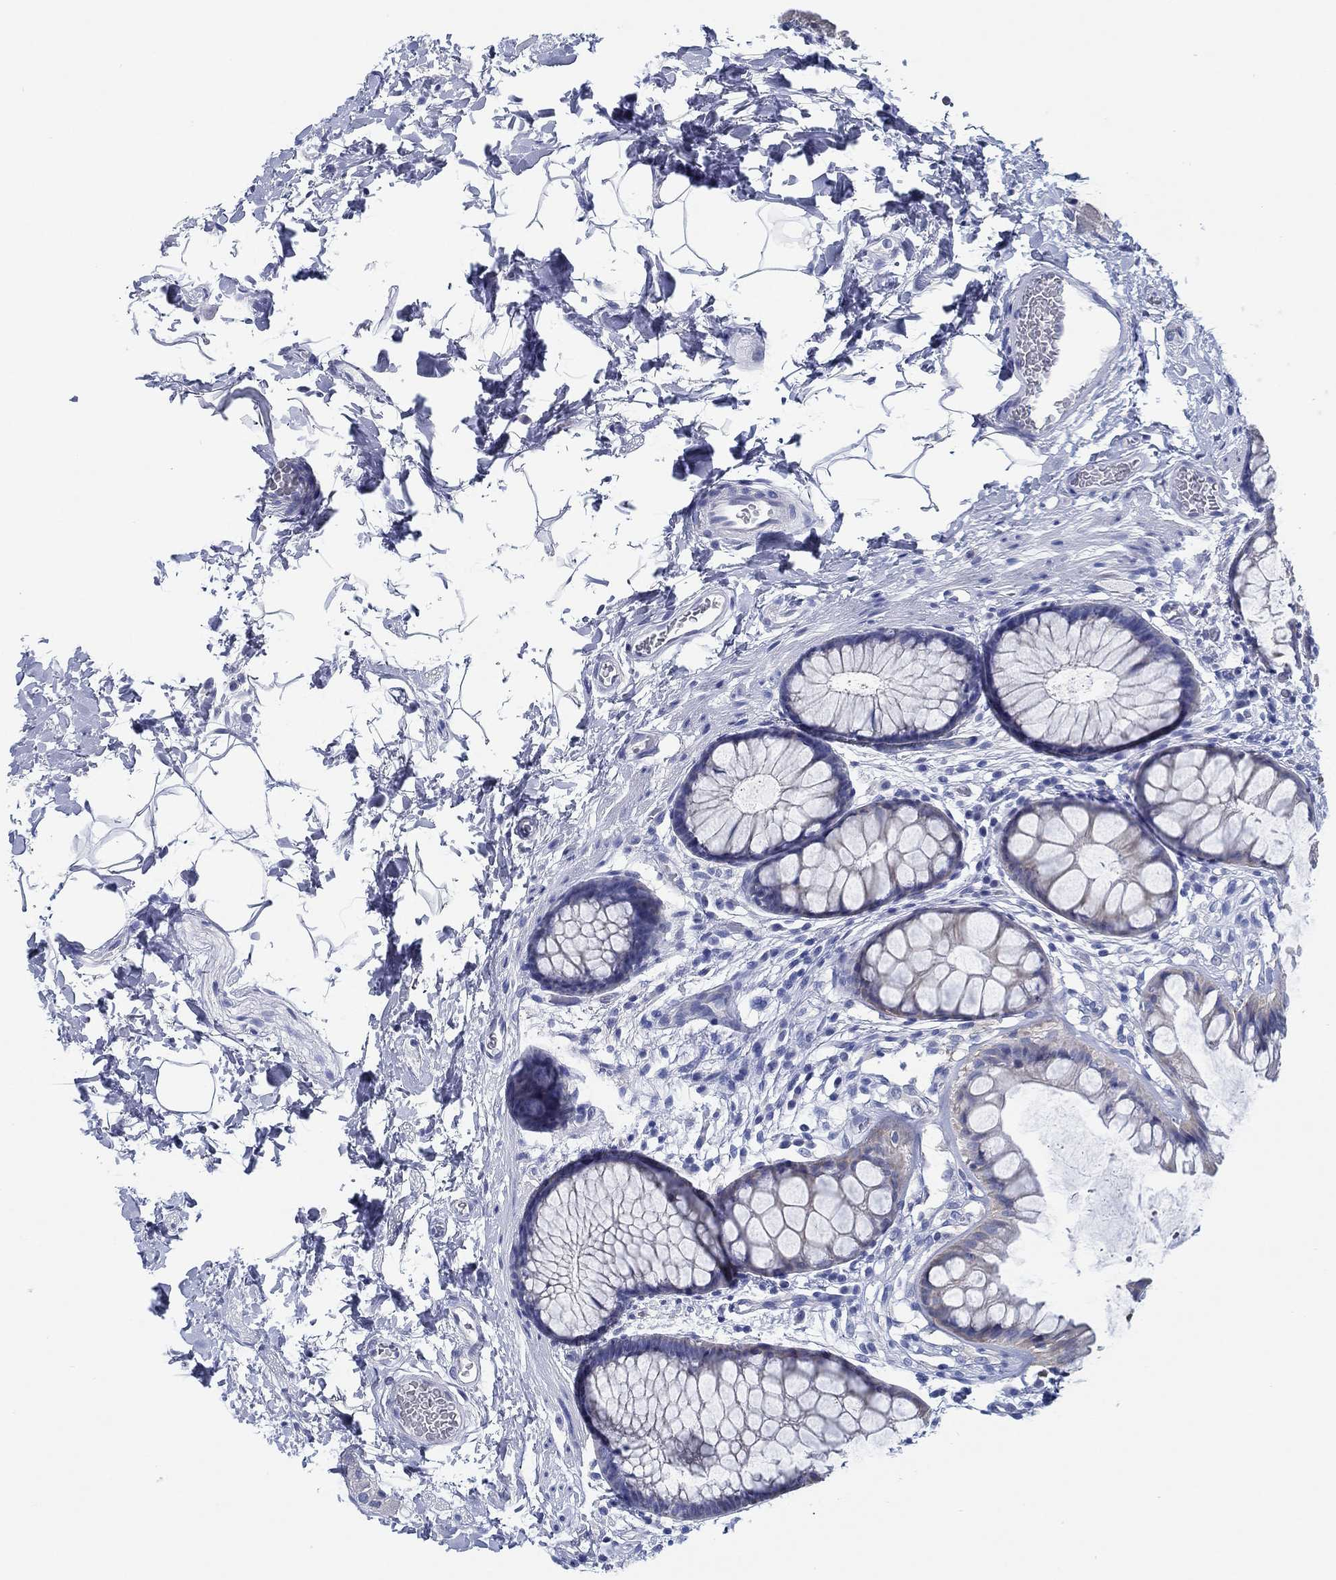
{"staining": {"intensity": "negative", "quantity": "none", "location": "none"}, "tissue": "rectum", "cell_type": "Glandular cells", "image_type": "normal", "snomed": [{"axis": "morphology", "description": "Normal tissue, NOS"}, {"axis": "topography", "description": "Rectum"}], "caption": "Immunohistochemistry image of benign rectum stained for a protein (brown), which reveals no positivity in glandular cells.", "gene": "TOMM20L", "patient": {"sex": "female", "age": 62}}